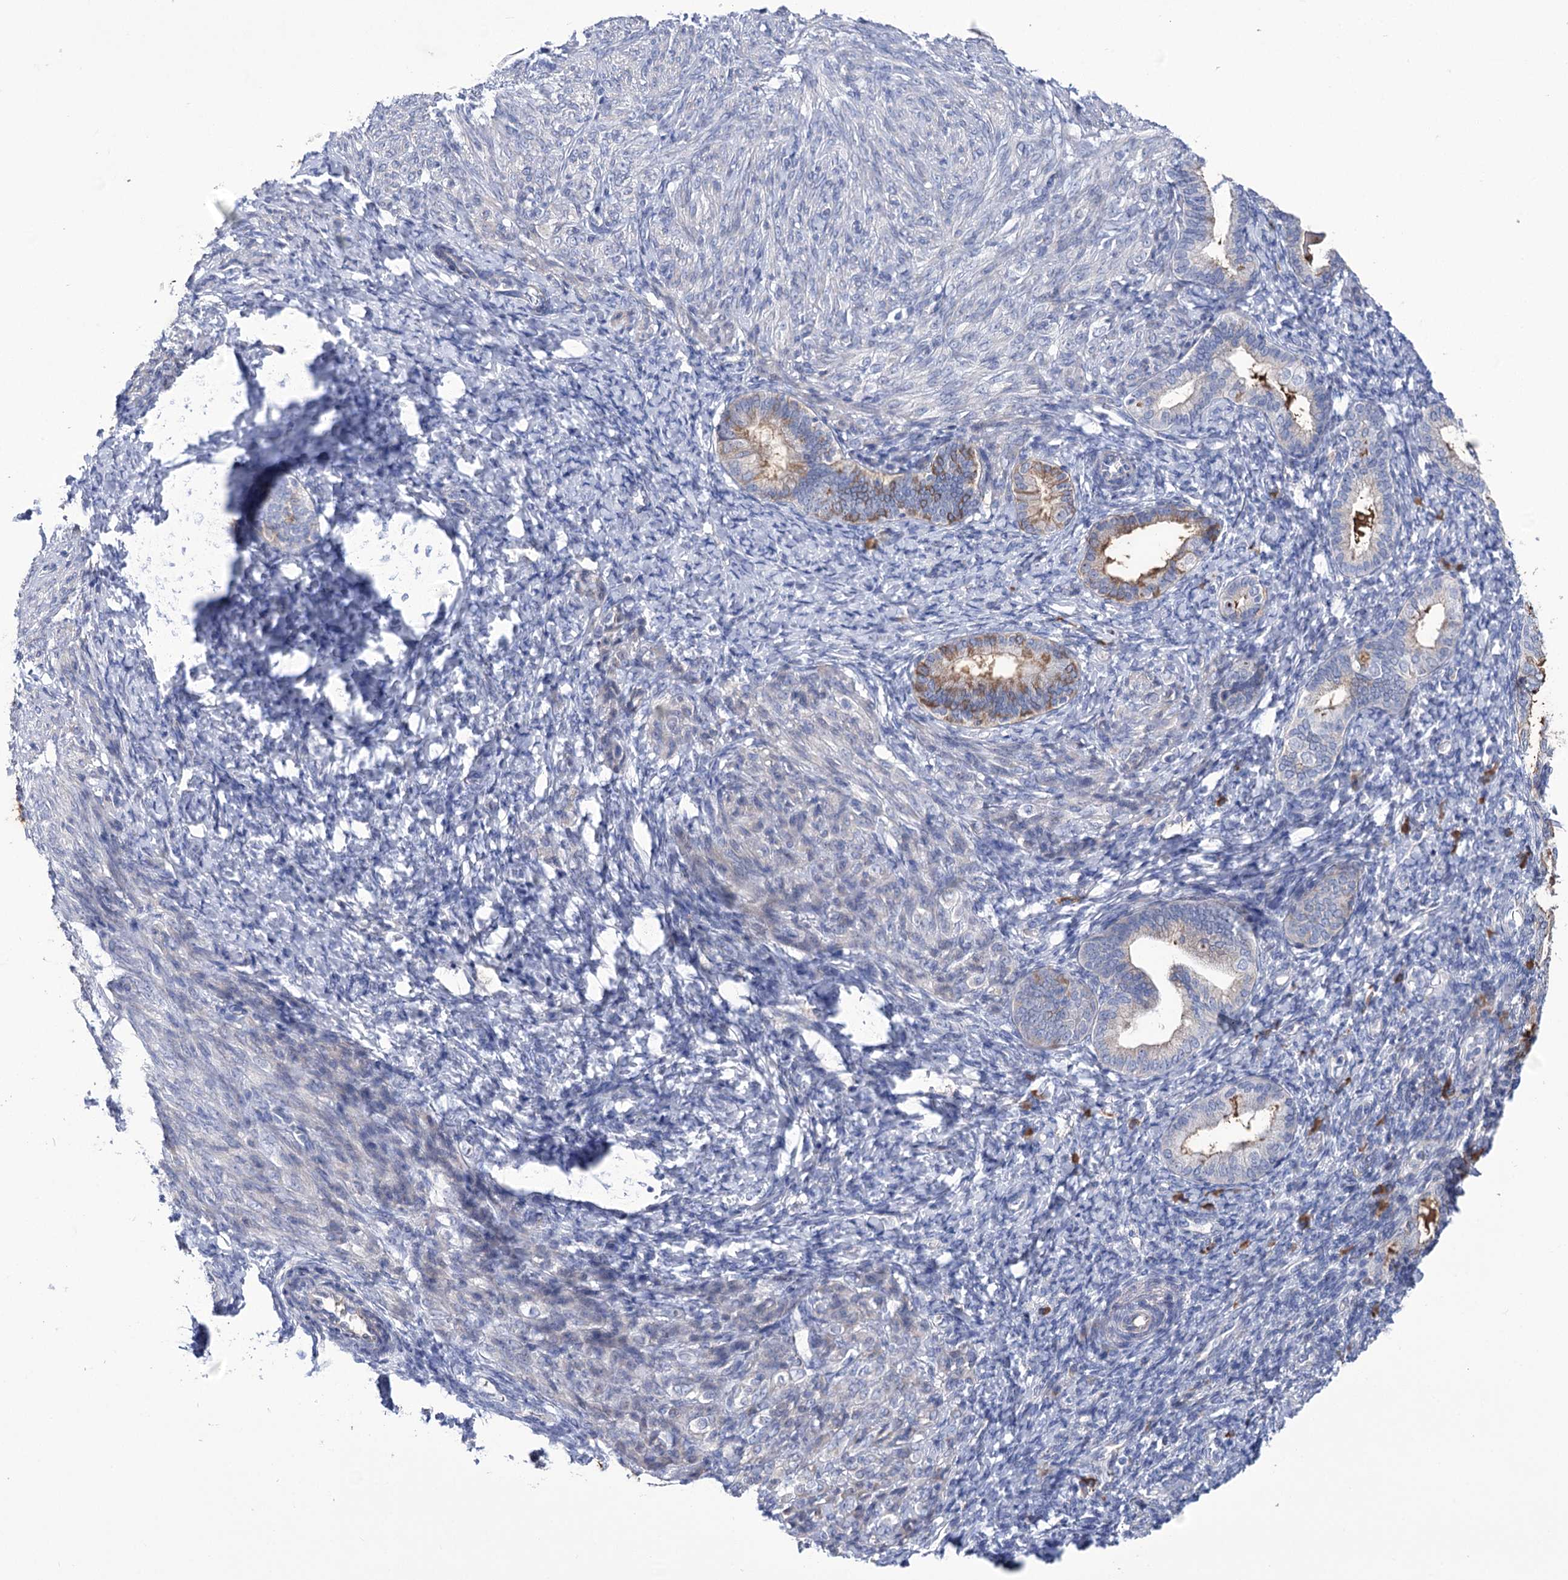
{"staining": {"intensity": "negative", "quantity": "none", "location": "none"}, "tissue": "endometrium", "cell_type": "Cells in endometrial stroma", "image_type": "normal", "snomed": [{"axis": "morphology", "description": "Normal tissue, NOS"}, {"axis": "topography", "description": "Endometrium"}], "caption": "The histopathology image shows no staining of cells in endometrial stroma in normal endometrium.", "gene": "CEP164", "patient": {"sex": "female", "age": 72}}